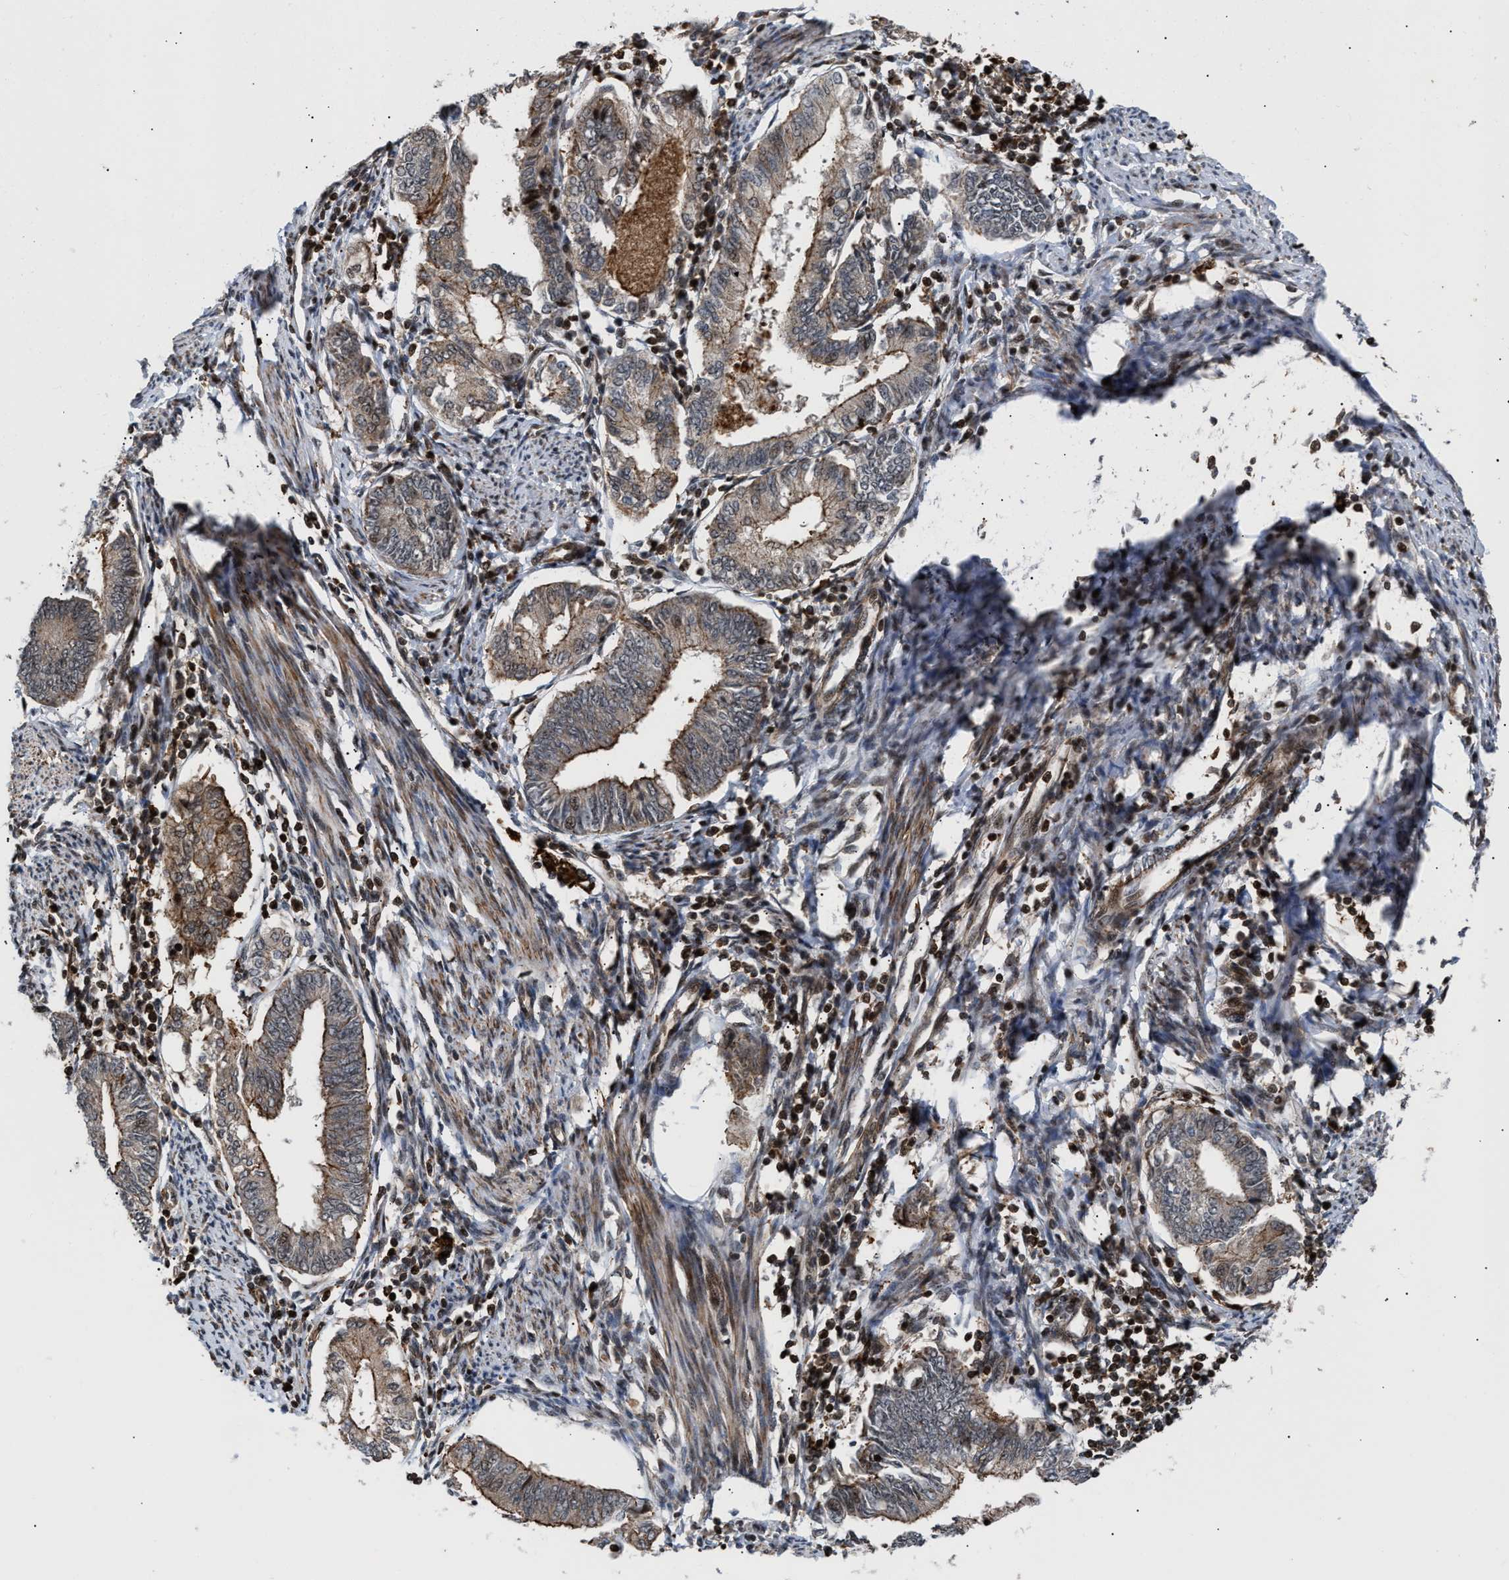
{"staining": {"intensity": "weak", "quantity": ">75%", "location": "cytoplasmic/membranous,nuclear"}, "tissue": "endometrial cancer", "cell_type": "Tumor cells", "image_type": "cancer", "snomed": [{"axis": "morphology", "description": "Adenocarcinoma, NOS"}, {"axis": "topography", "description": "Endometrium"}], "caption": "IHC of endometrial cancer shows low levels of weak cytoplasmic/membranous and nuclear staining in approximately >75% of tumor cells.", "gene": "STAU2", "patient": {"sex": "female", "age": 86}}